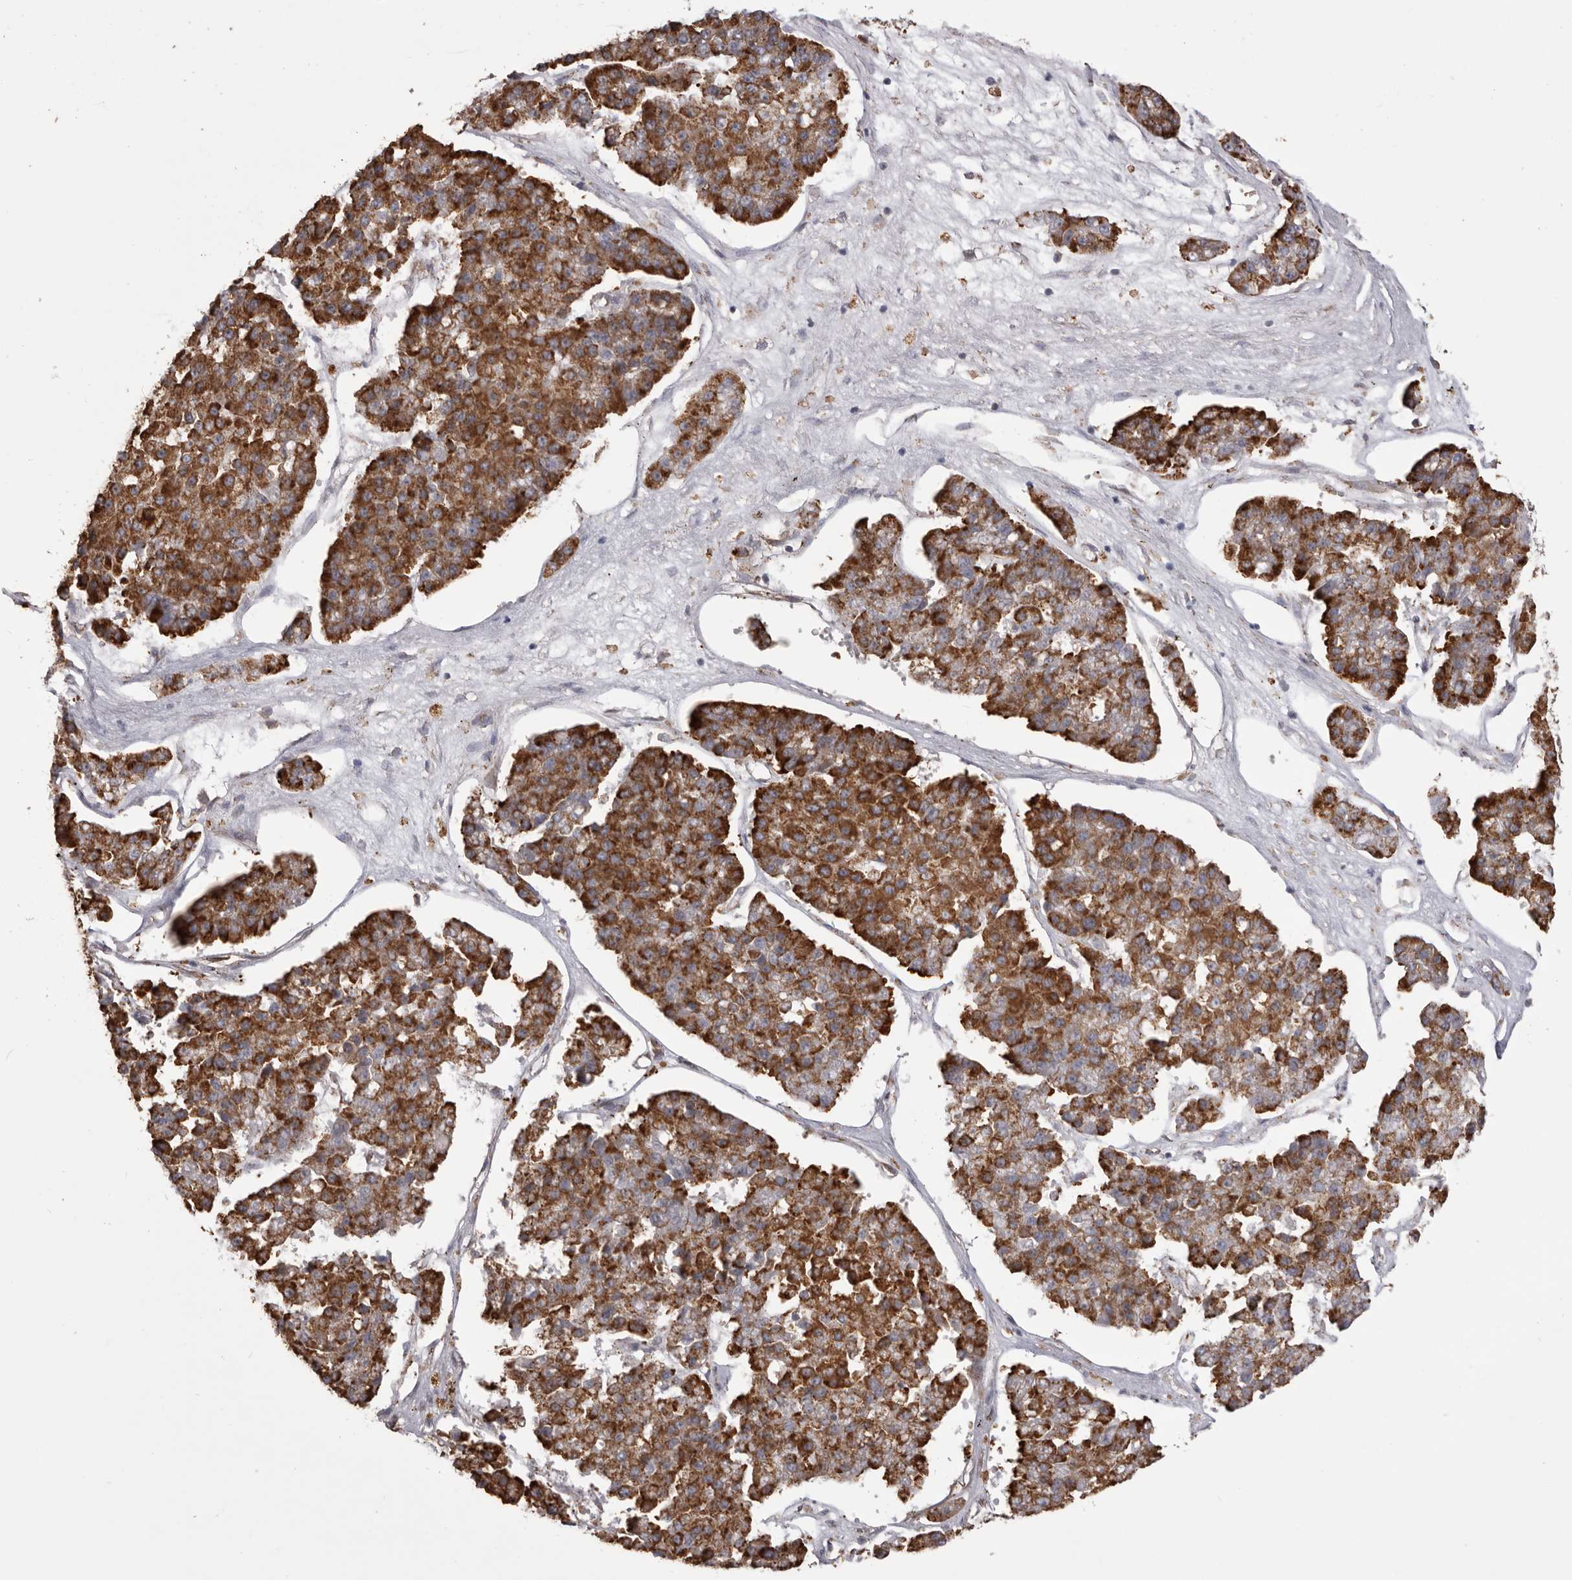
{"staining": {"intensity": "strong", "quantity": ">75%", "location": "cytoplasmic/membranous"}, "tissue": "pancreatic cancer", "cell_type": "Tumor cells", "image_type": "cancer", "snomed": [{"axis": "morphology", "description": "Adenocarcinoma, NOS"}, {"axis": "topography", "description": "Pancreas"}], "caption": "Human pancreatic cancer (adenocarcinoma) stained for a protein (brown) reveals strong cytoplasmic/membranous positive expression in approximately >75% of tumor cells.", "gene": "QRSL1", "patient": {"sex": "male", "age": 50}}